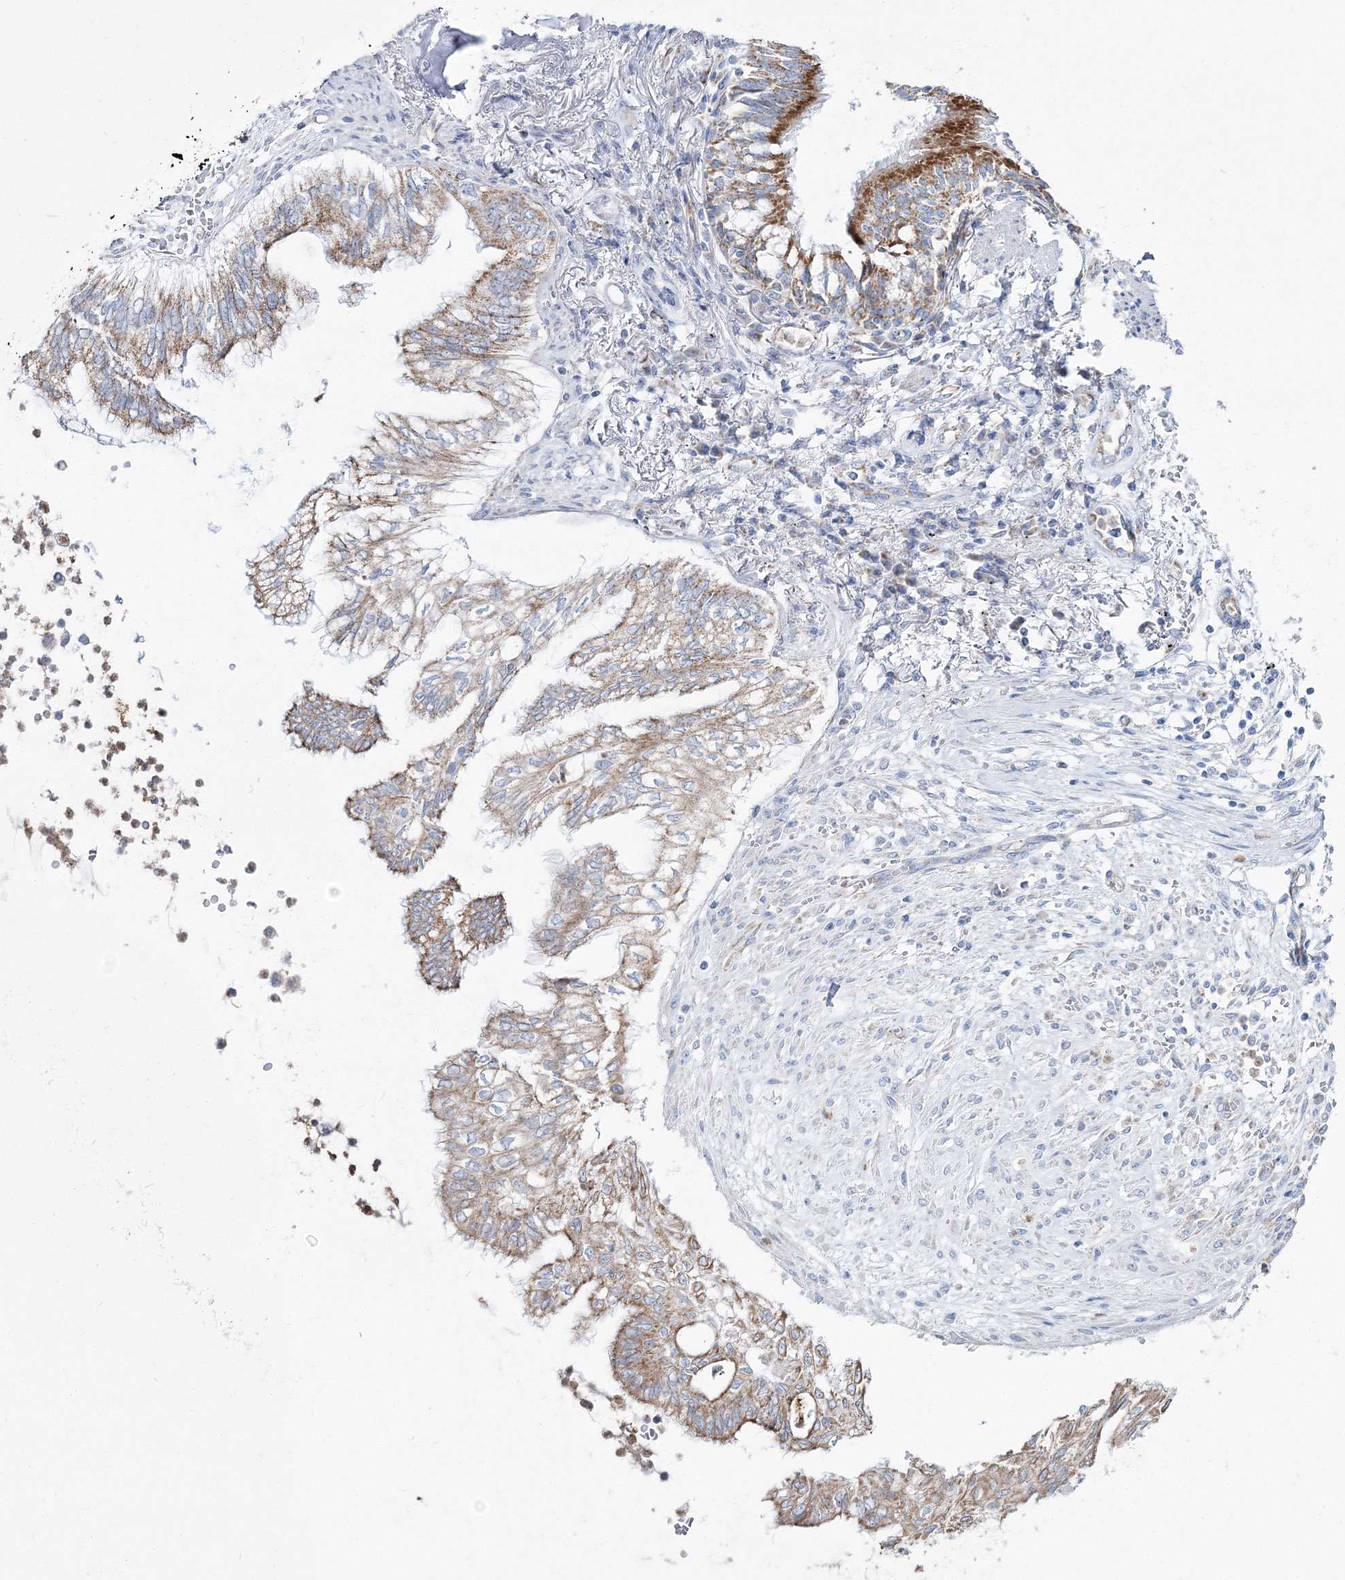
{"staining": {"intensity": "moderate", "quantity": ">75%", "location": "cytoplasmic/membranous"}, "tissue": "lung cancer", "cell_type": "Tumor cells", "image_type": "cancer", "snomed": [{"axis": "morphology", "description": "Adenocarcinoma, NOS"}, {"axis": "topography", "description": "Lung"}], "caption": "Immunohistochemistry (IHC) image of neoplastic tissue: human lung adenocarcinoma stained using immunohistochemistry shows medium levels of moderate protein expression localized specifically in the cytoplasmic/membranous of tumor cells, appearing as a cytoplasmic/membranous brown color.", "gene": "HIBCH", "patient": {"sex": "female", "age": 70}}